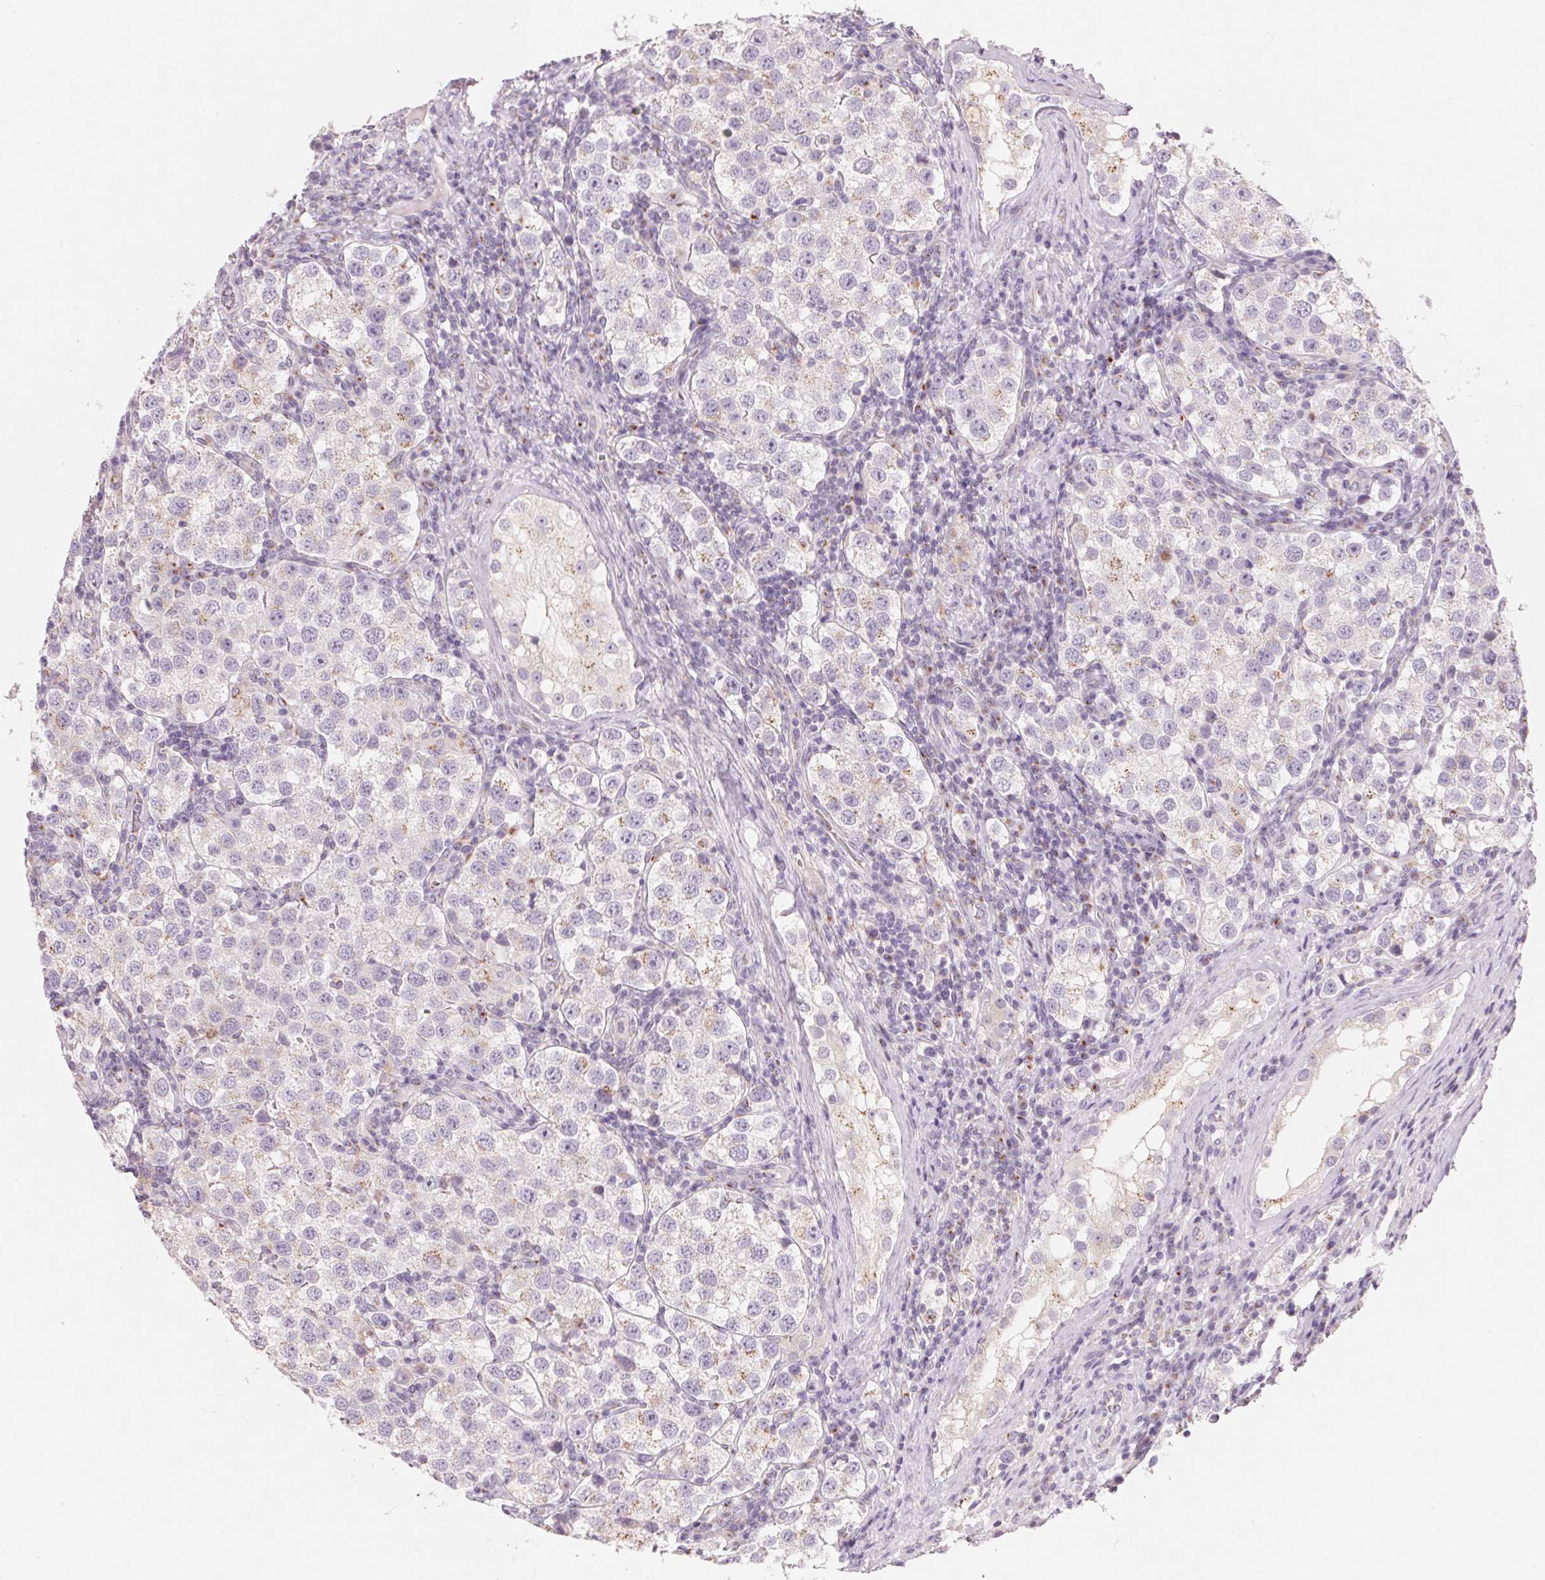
{"staining": {"intensity": "negative", "quantity": "none", "location": "none"}, "tissue": "testis cancer", "cell_type": "Tumor cells", "image_type": "cancer", "snomed": [{"axis": "morphology", "description": "Seminoma, NOS"}, {"axis": "topography", "description": "Testis"}], "caption": "High magnification brightfield microscopy of testis seminoma stained with DAB (3,3'-diaminobenzidine) (brown) and counterstained with hematoxylin (blue): tumor cells show no significant staining.", "gene": "DRAM2", "patient": {"sex": "male", "age": 37}}